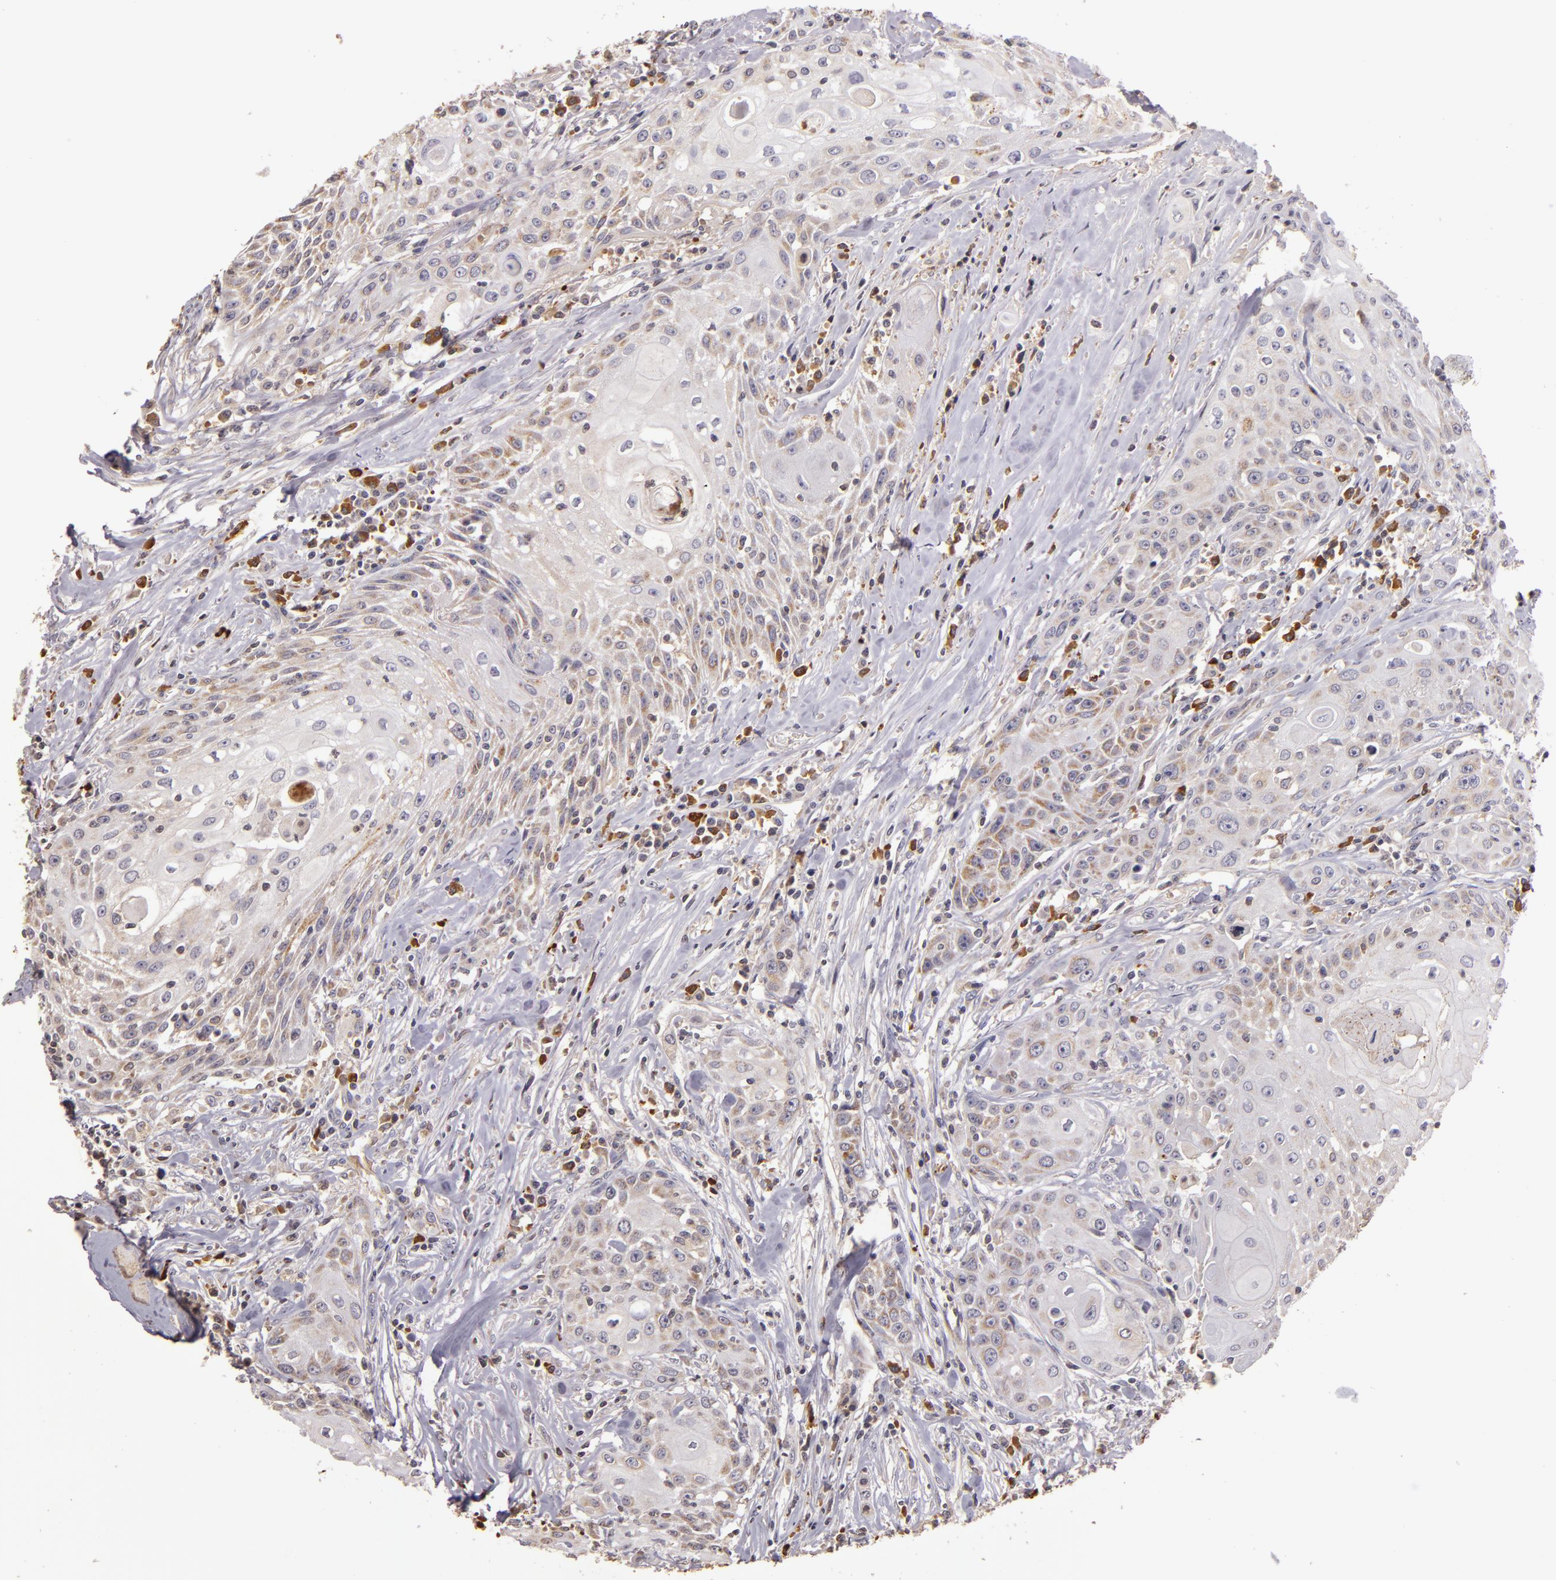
{"staining": {"intensity": "weak", "quantity": "25%-75%", "location": "cytoplasmic/membranous"}, "tissue": "head and neck cancer", "cell_type": "Tumor cells", "image_type": "cancer", "snomed": [{"axis": "morphology", "description": "Squamous cell carcinoma, NOS"}, {"axis": "topography", "description": "Oral tissue"}, {"axis": "topography", "description": "Head-Neck"}], "caption": "Immunohistochemistry (IHC) micrograph of head and neck cancer (squamous cell carcinoma) stained for a protein (brown), which reveals low levels of weak cytoplasmic/membranous staining in approximately 25%-75% of tumor cells.", "gene": "ABL1", "patient": {"sex": "female", "age": 82}}